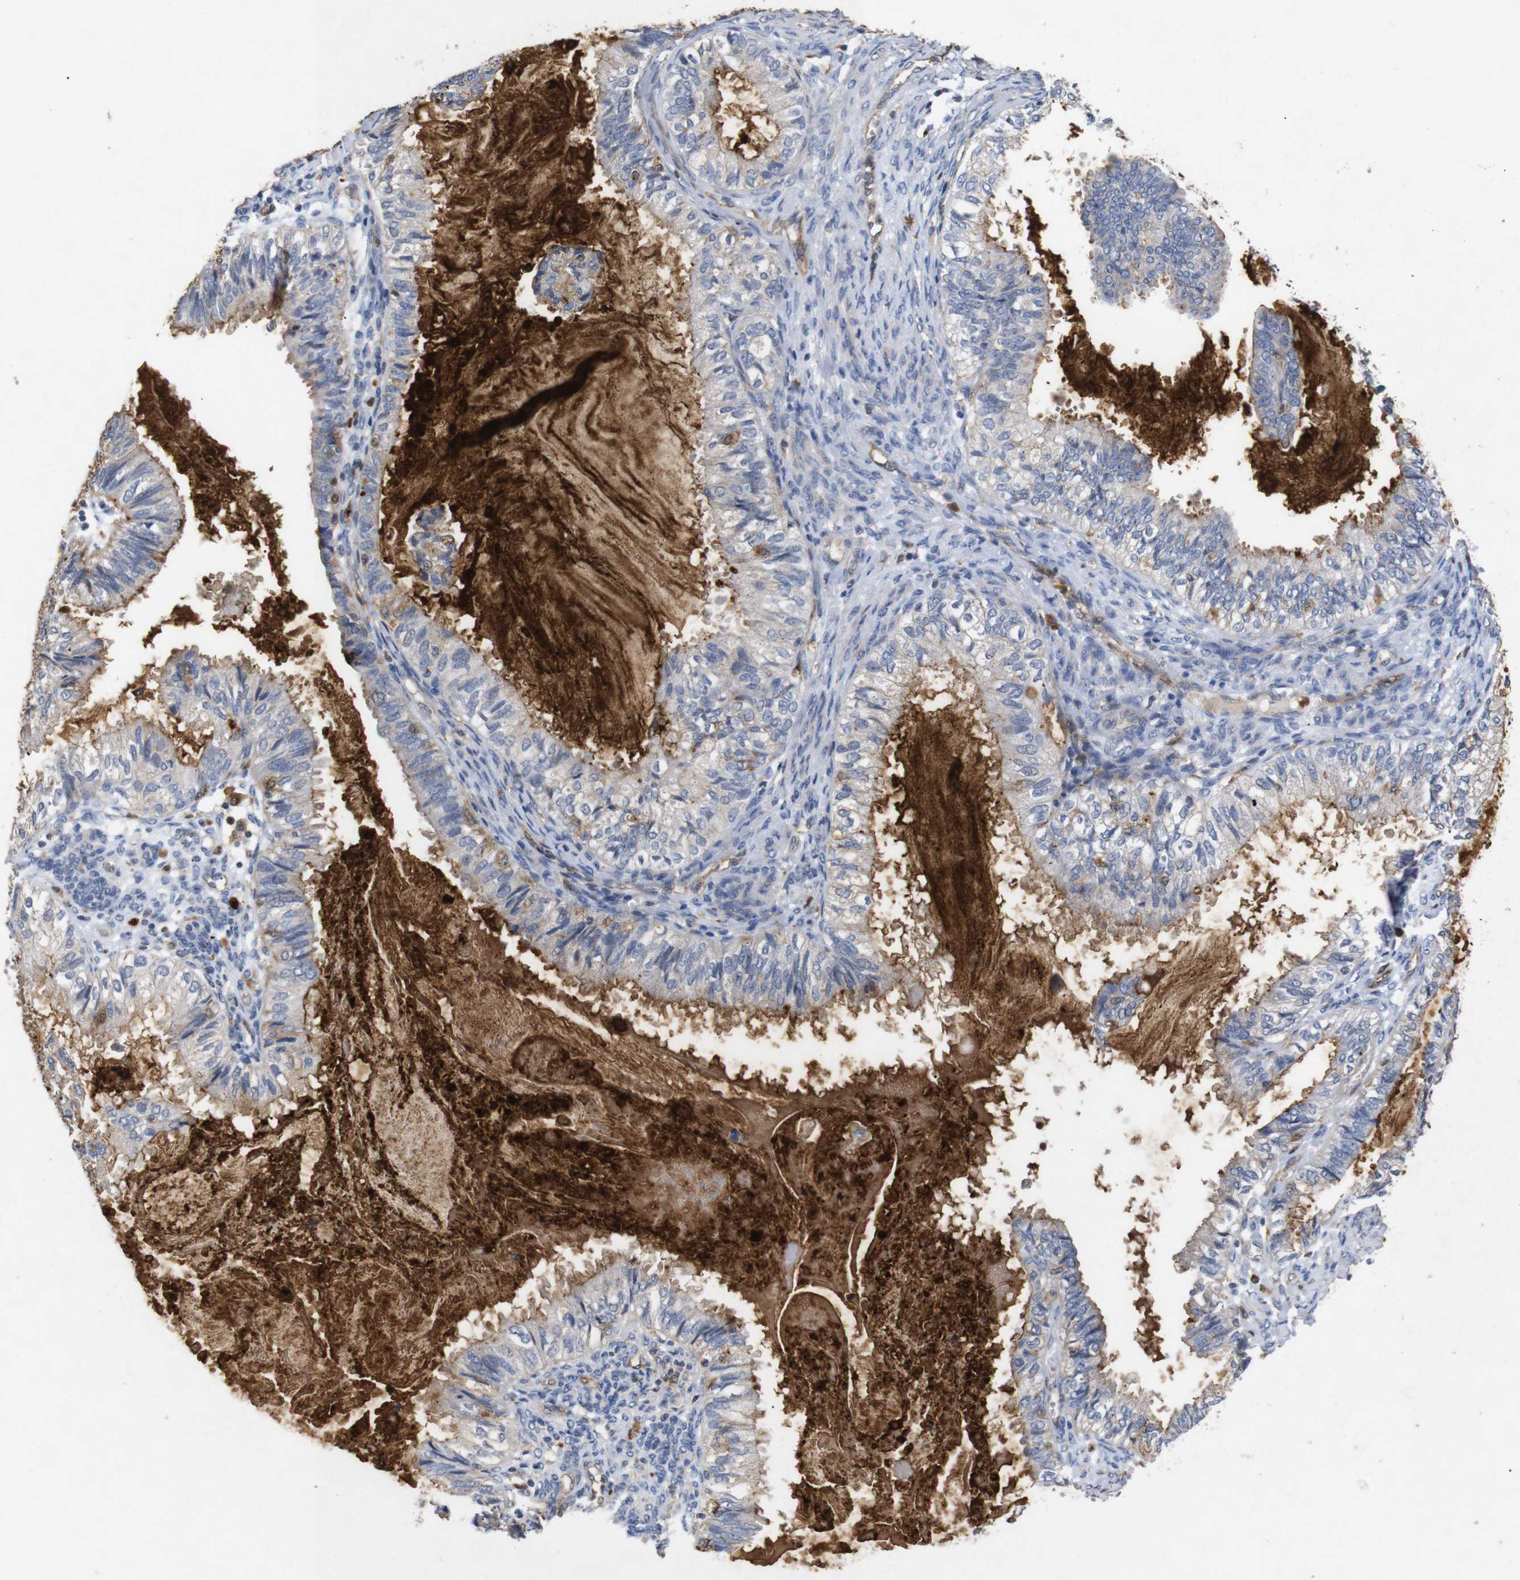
{"staining": {"intensity": "moderate", "quantity": "<25%", "location": "cytoplasmic/membranous"}, "tissue": "cervical cancer", "cell_type": "Tumor cells", "image_type": "cancer", "snomed": [{"axis": "morphology", "description": "Normal tissue, NOS"}, {"axis": "morphology", "description": "Adenocarcinoma, NOS"}, {"axis": "topography", "description": "Cervix"}, {"axis": "topography", "description": "Endometrium"}], "caption": "Cervical cancer (adenocarcinoma) stained for a protein (brown) demonstrates moderate cytoplasmic/membranous positive expression in approximately <25% of tumor cells.", "gene": "SDCBP", "patient": {"sex": "female", "age": 86}}